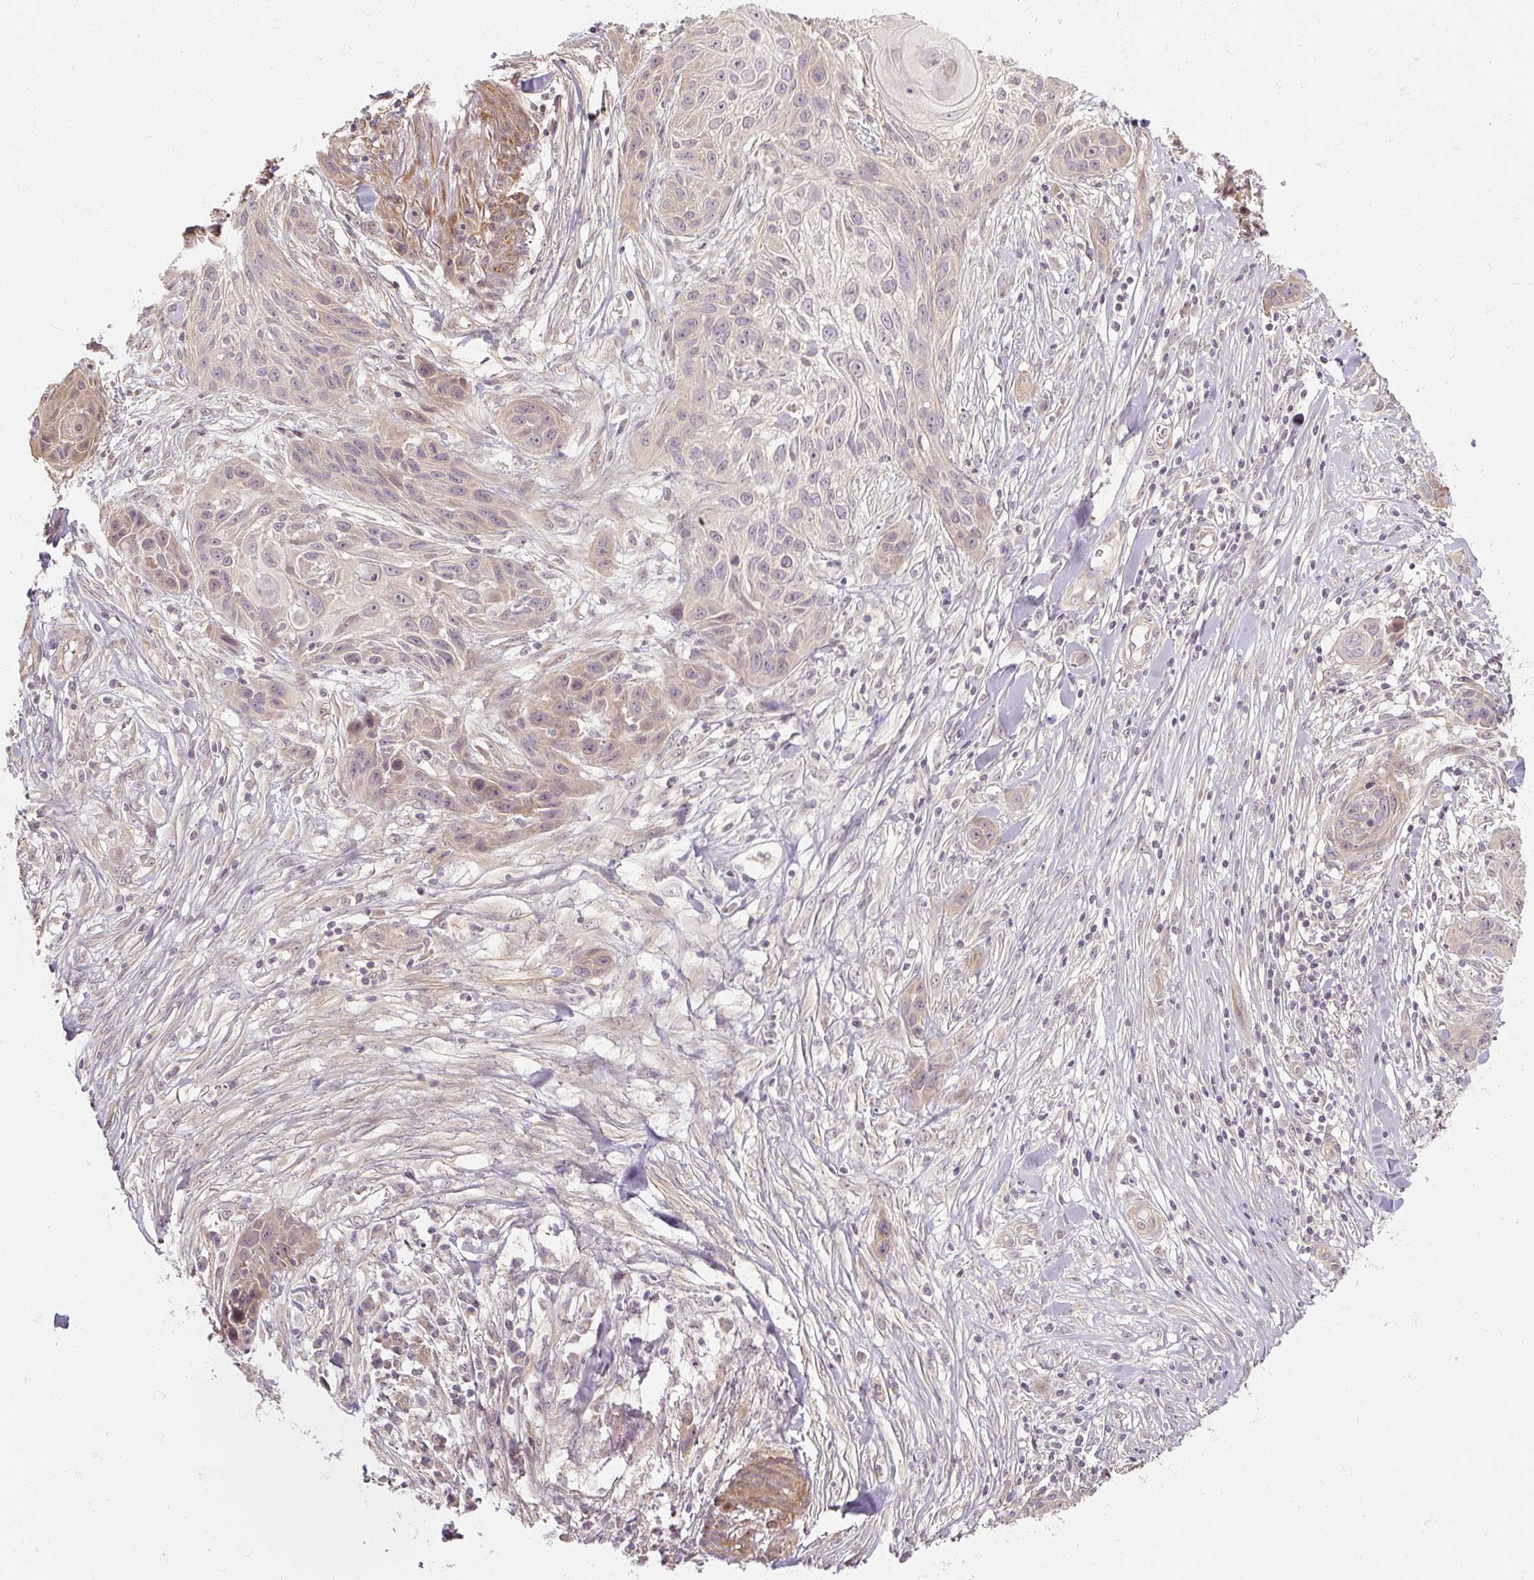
{"staining": {"intensity": "weak", "quantity": "<25%", "location": "cytoplasmic/membranous"}, "tissue": "skin cancer", "cell_type": "Tumor cells", "image_type": "cancer", "snomed": [{"axis": "morphology", "description": "Squamous cell carcinoma, NOS"}, {"axis": "topography", "description": "Skin"}, {"axis": "topography", "description": "Vulva"}], "caption": "DAB immunohistochemical staining of skin cancer exhibits no significant positivity in tumor cells.", "gene": "RB1CC1", "patient": {"sex": "female", "age": 83}}